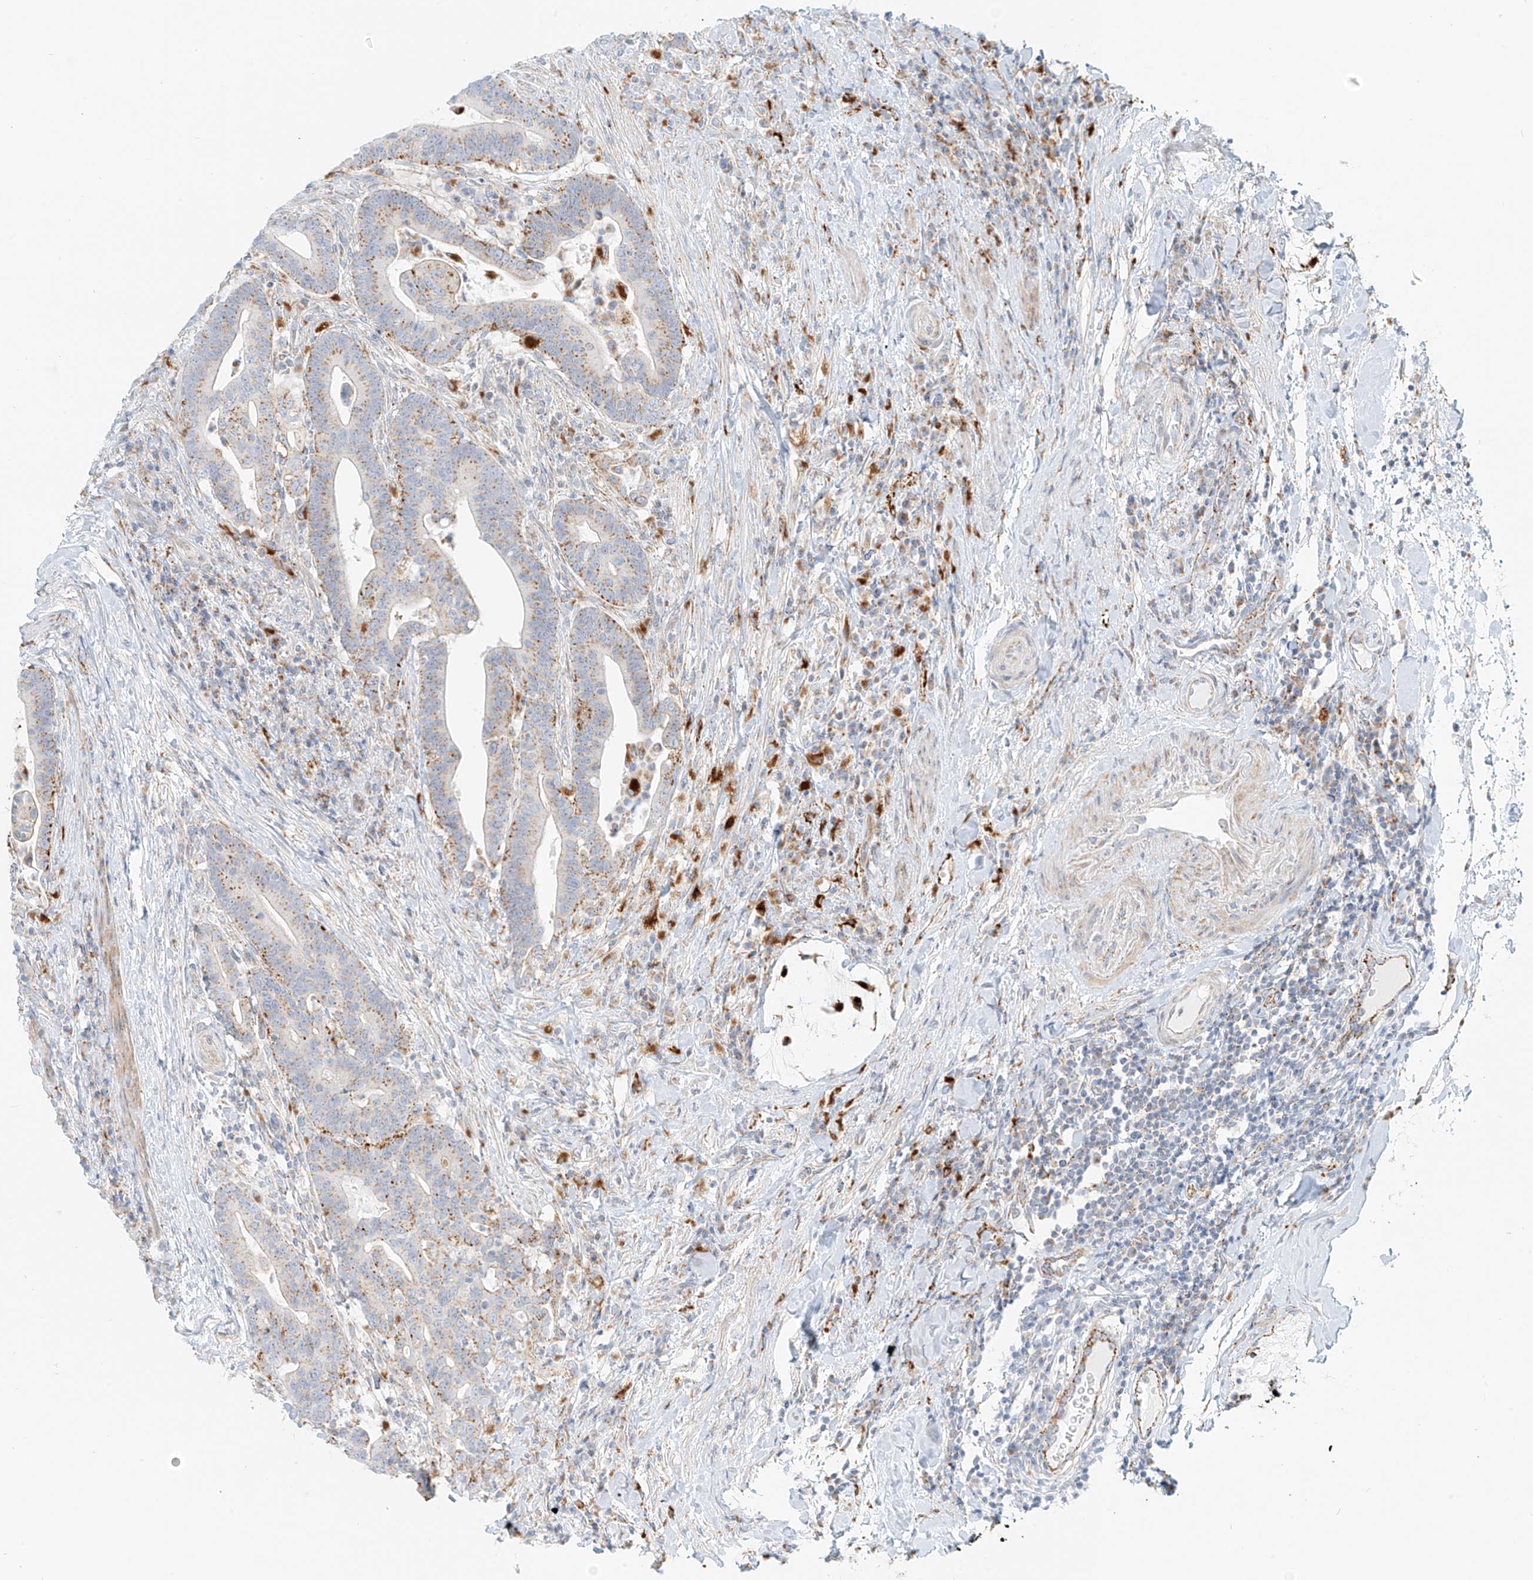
{"staining": {"intensity": "moderate", "quantity": "25%-75%", "location": "cytoplasmic/membranous"}, "tissue": "colorectal cancer", "cell_type": "Tumor cells", "image_type": "cancer", "snomed": [{"axis": "morphology", "description": "Adenocarcinoma, NOS"}, {"axis": "topography", "description": "Colon"}], "caption": "A high-resolution histopathology image shows IHC staining of colorectal cancer, which reveals moderate cytoplasmic/membranous staining in about 25%-75% of tumor cells.", "gene": "SLC35F6", "patient": {"sex": "female", "age": 66}}